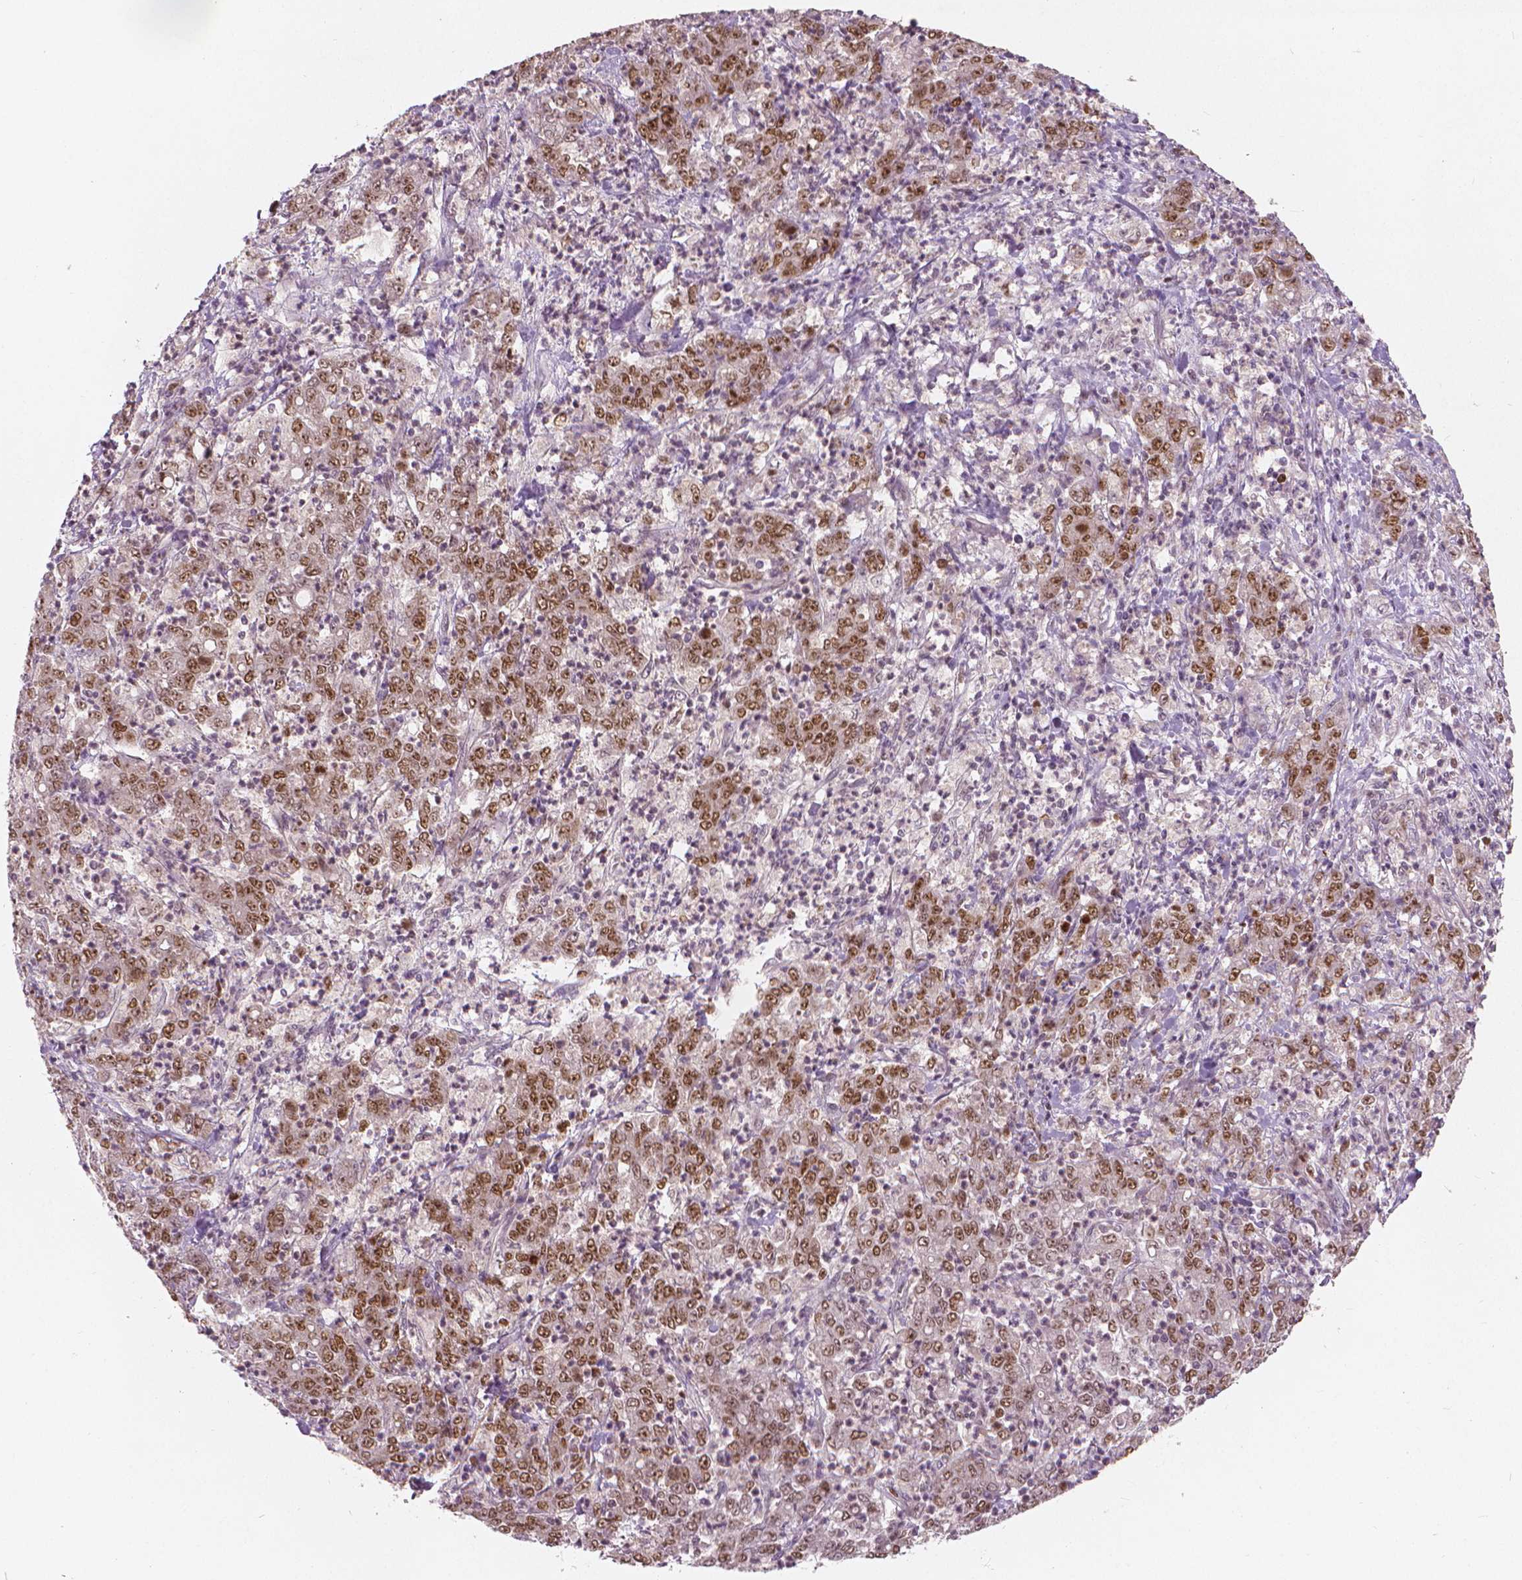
{"staining": {"intensity": "moderate", "quantity": ">75%", "location": "nuclear"}, "tissue": "stomach cancer", "cell_type": "Tumor cells", "image_type": "cancer", "snomed": [{"axis": "morphology", "description": "Adenocarcinoma, NOS"}, {"axis": "topography", "description": "Stomach, lower"}], "caption": "Tumor cells display medium levels of moderate nuclear positivity in approximately >75% of cells in stomach cancer.", "gene": "NSD2", "patient": {"sex": "female", "age": 71}}